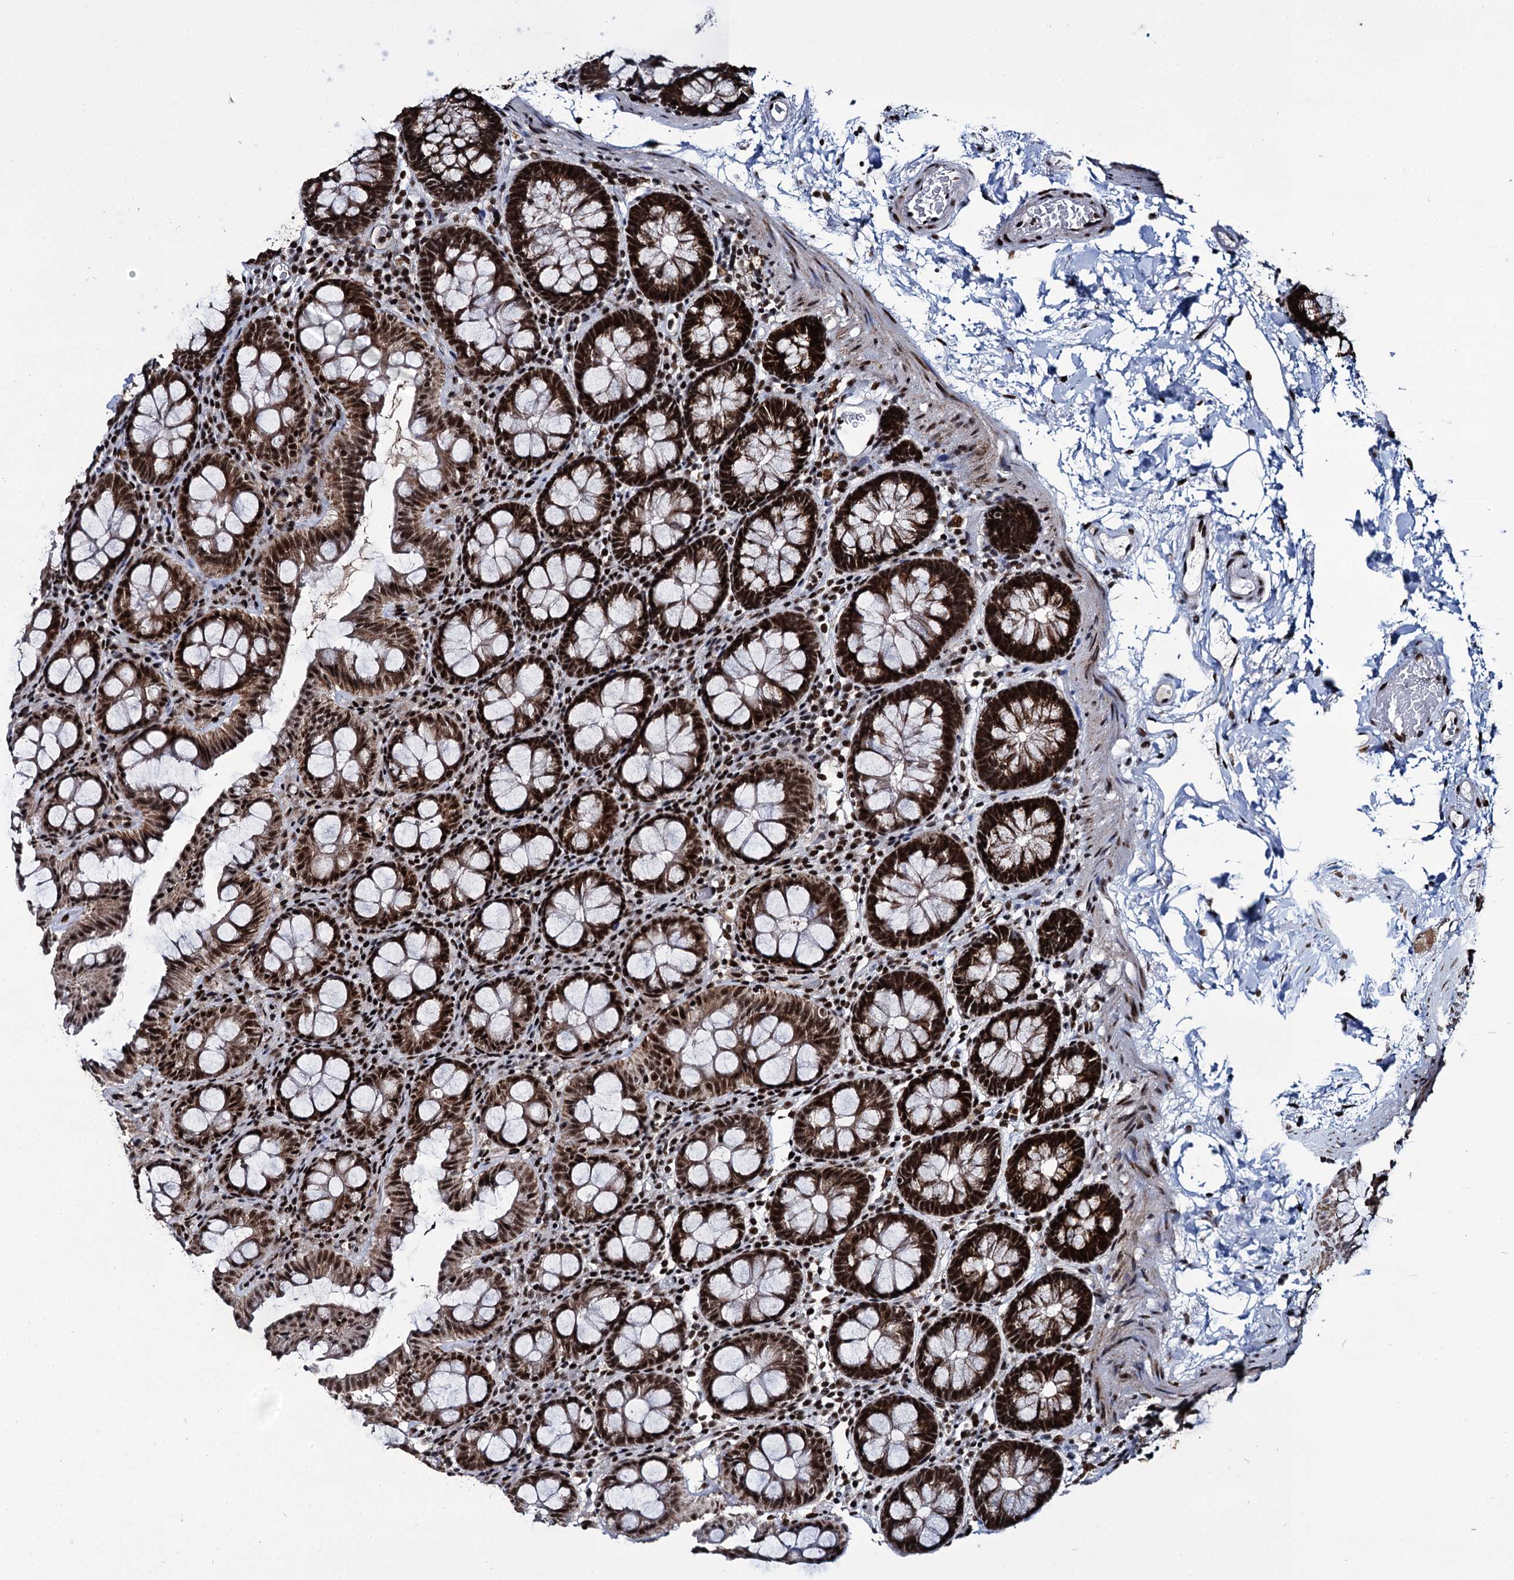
{"staining": {"intensity": "strong", "quantity": ">75%", "location": "nuclear"}, "tissue": "colon", "cell_type": "Endothelial cells", "image_type": "normal", "snomed": [{"axis": "morphology", "description": "Normal tissue, NOS"}, {"axis": "topography", "description": "Colon"}], "caption": "Colon stained for a protein reveals strong nuclear positivity in endothelial cells. The protein of interest is shown in brown color, while the nuclei are stained blue.", "gene": "RPUSD4", "patient": {"sex": "male", "age": 75}}